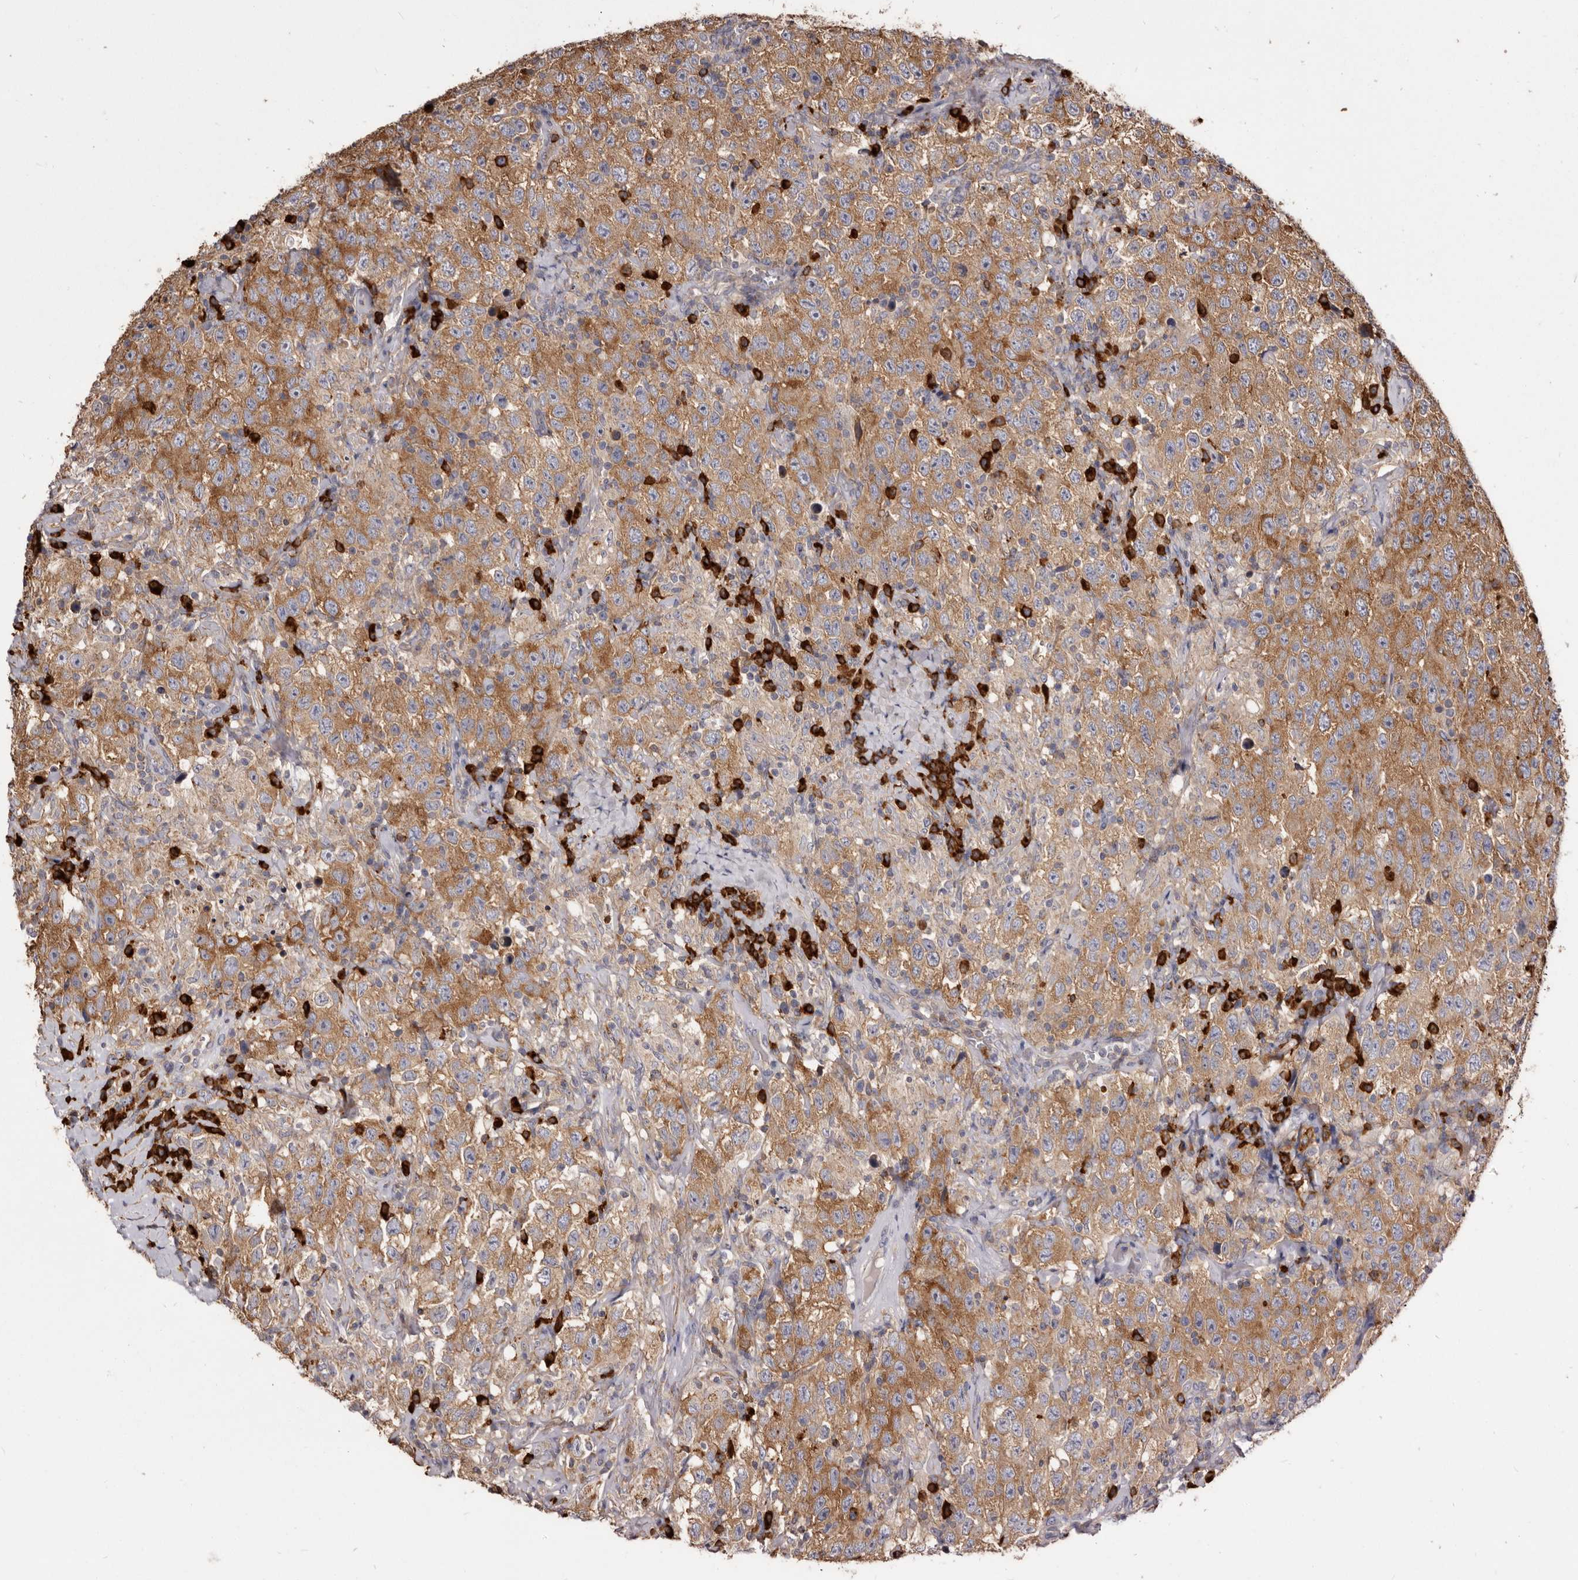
{"staining": {"intensity": "moderate", "quantity": ">75%", "location": "cytoplasmic/membranous"}, "tissue": "testis cancer", "cell_type": "Tumor cells", "image_type": "cancer", "snomed": [{"axis": "morphology", "description": "Seminoma, NOS"}, {"axis": "topography", "description": "Testis"}], "caption": "The micrograph shows immunohistochemical staining of testis cancer. There is moderate cytoplasmic/membranous positivity is identified in approximately >75% of tumor cells. The protein of interest is stained brown, and the nuclei are stained in blue (DAB IHC with brightfield microscopy, high magnification).", "gene": "TPD52", "patient": {"sex": "male", "age": 41}}